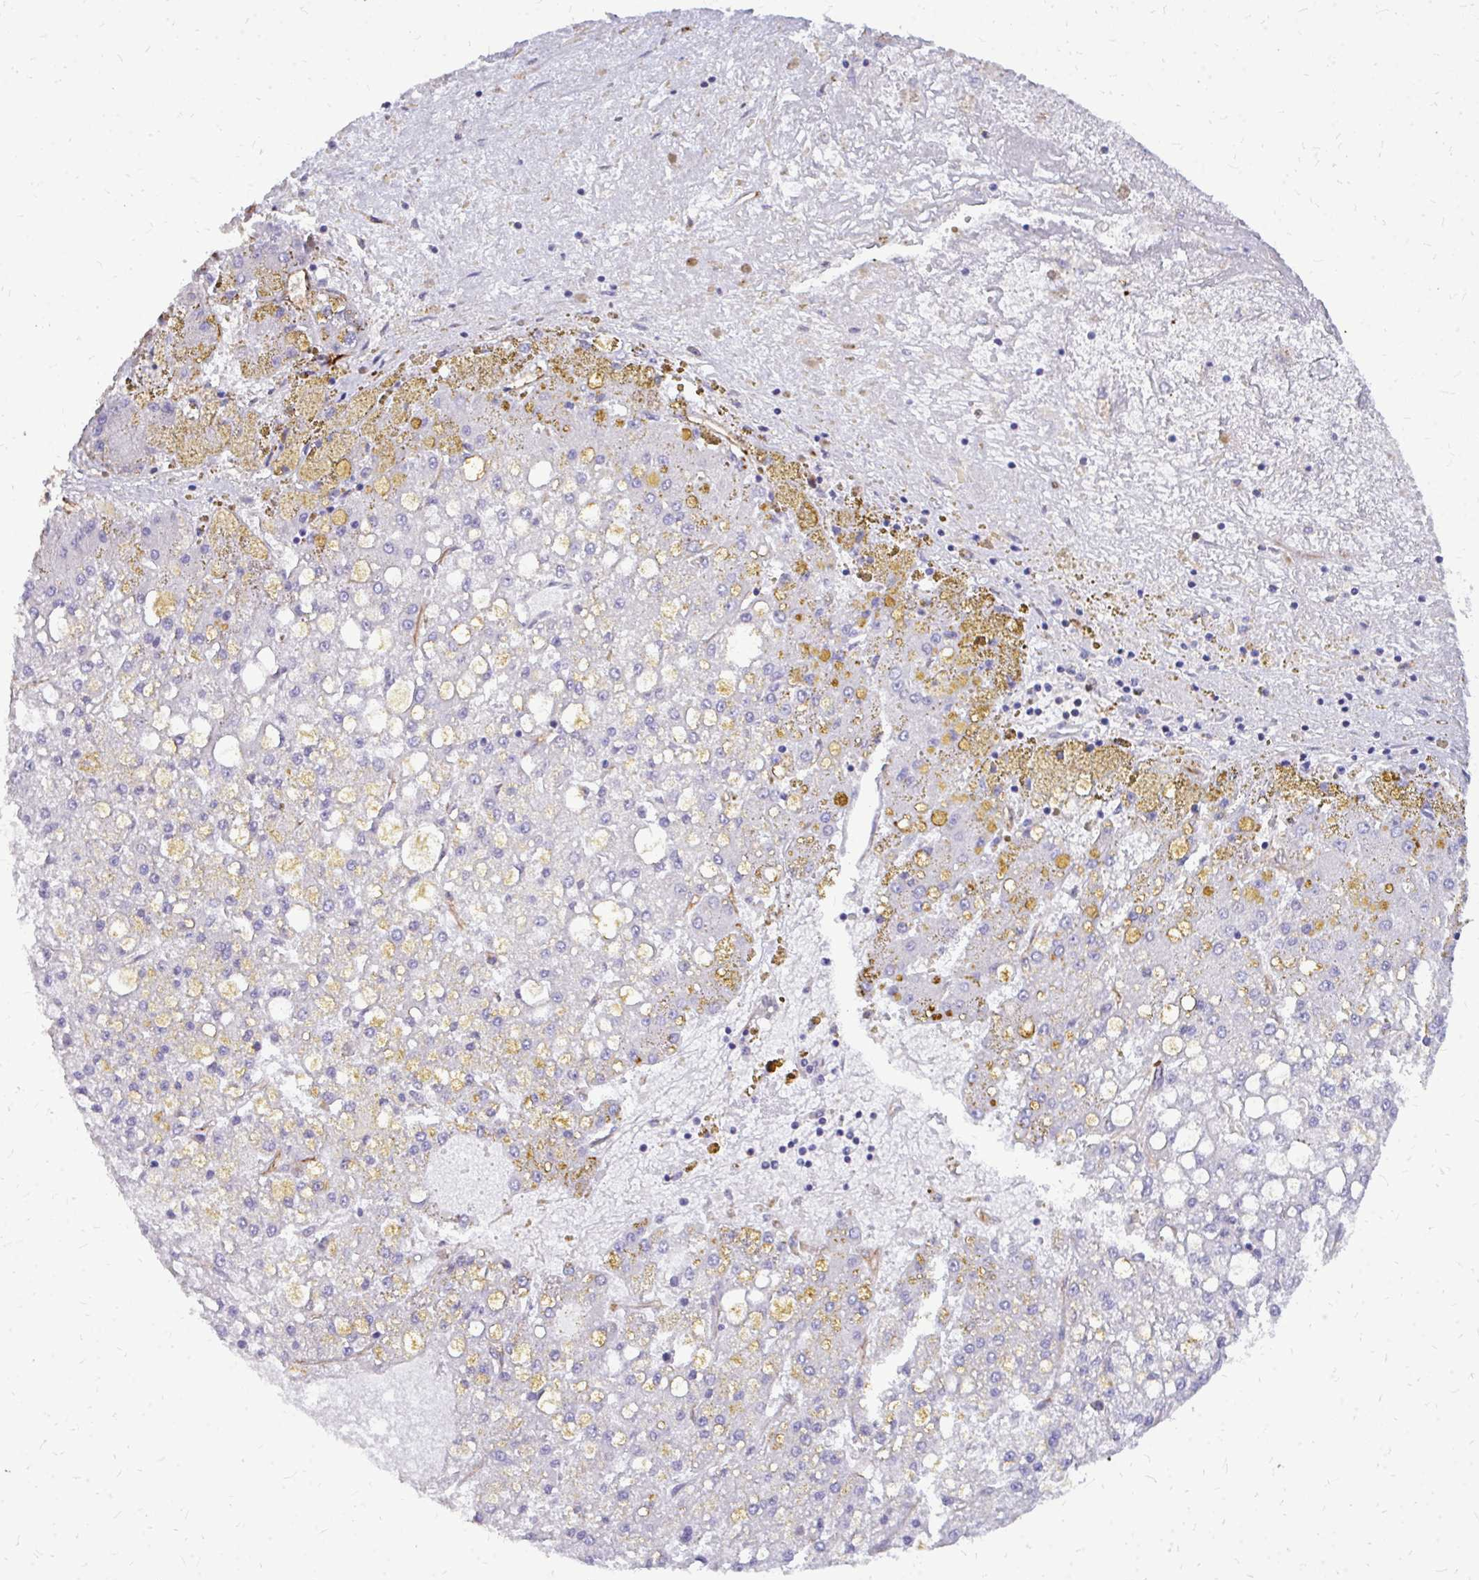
{"staining": {"intensity": "negative", "quantity": "none", "location": "none"}, "tissue": "liver cancer", "cell_type": "Tumor cells", "image_type": "cancer", "snomed": [{"axis": "morphology", "description": "Carcinoma, Hepatocellular, NOS"}, {"axis": "topography", "description": "Liver"}], "caption": "Hepatocellular carcinoma (liver) was stained to show a protein in brown. There is no significant staining in tumor cells.", "gene": "MARCKSL1", "patient": {"sex": "male", "age": 67}}